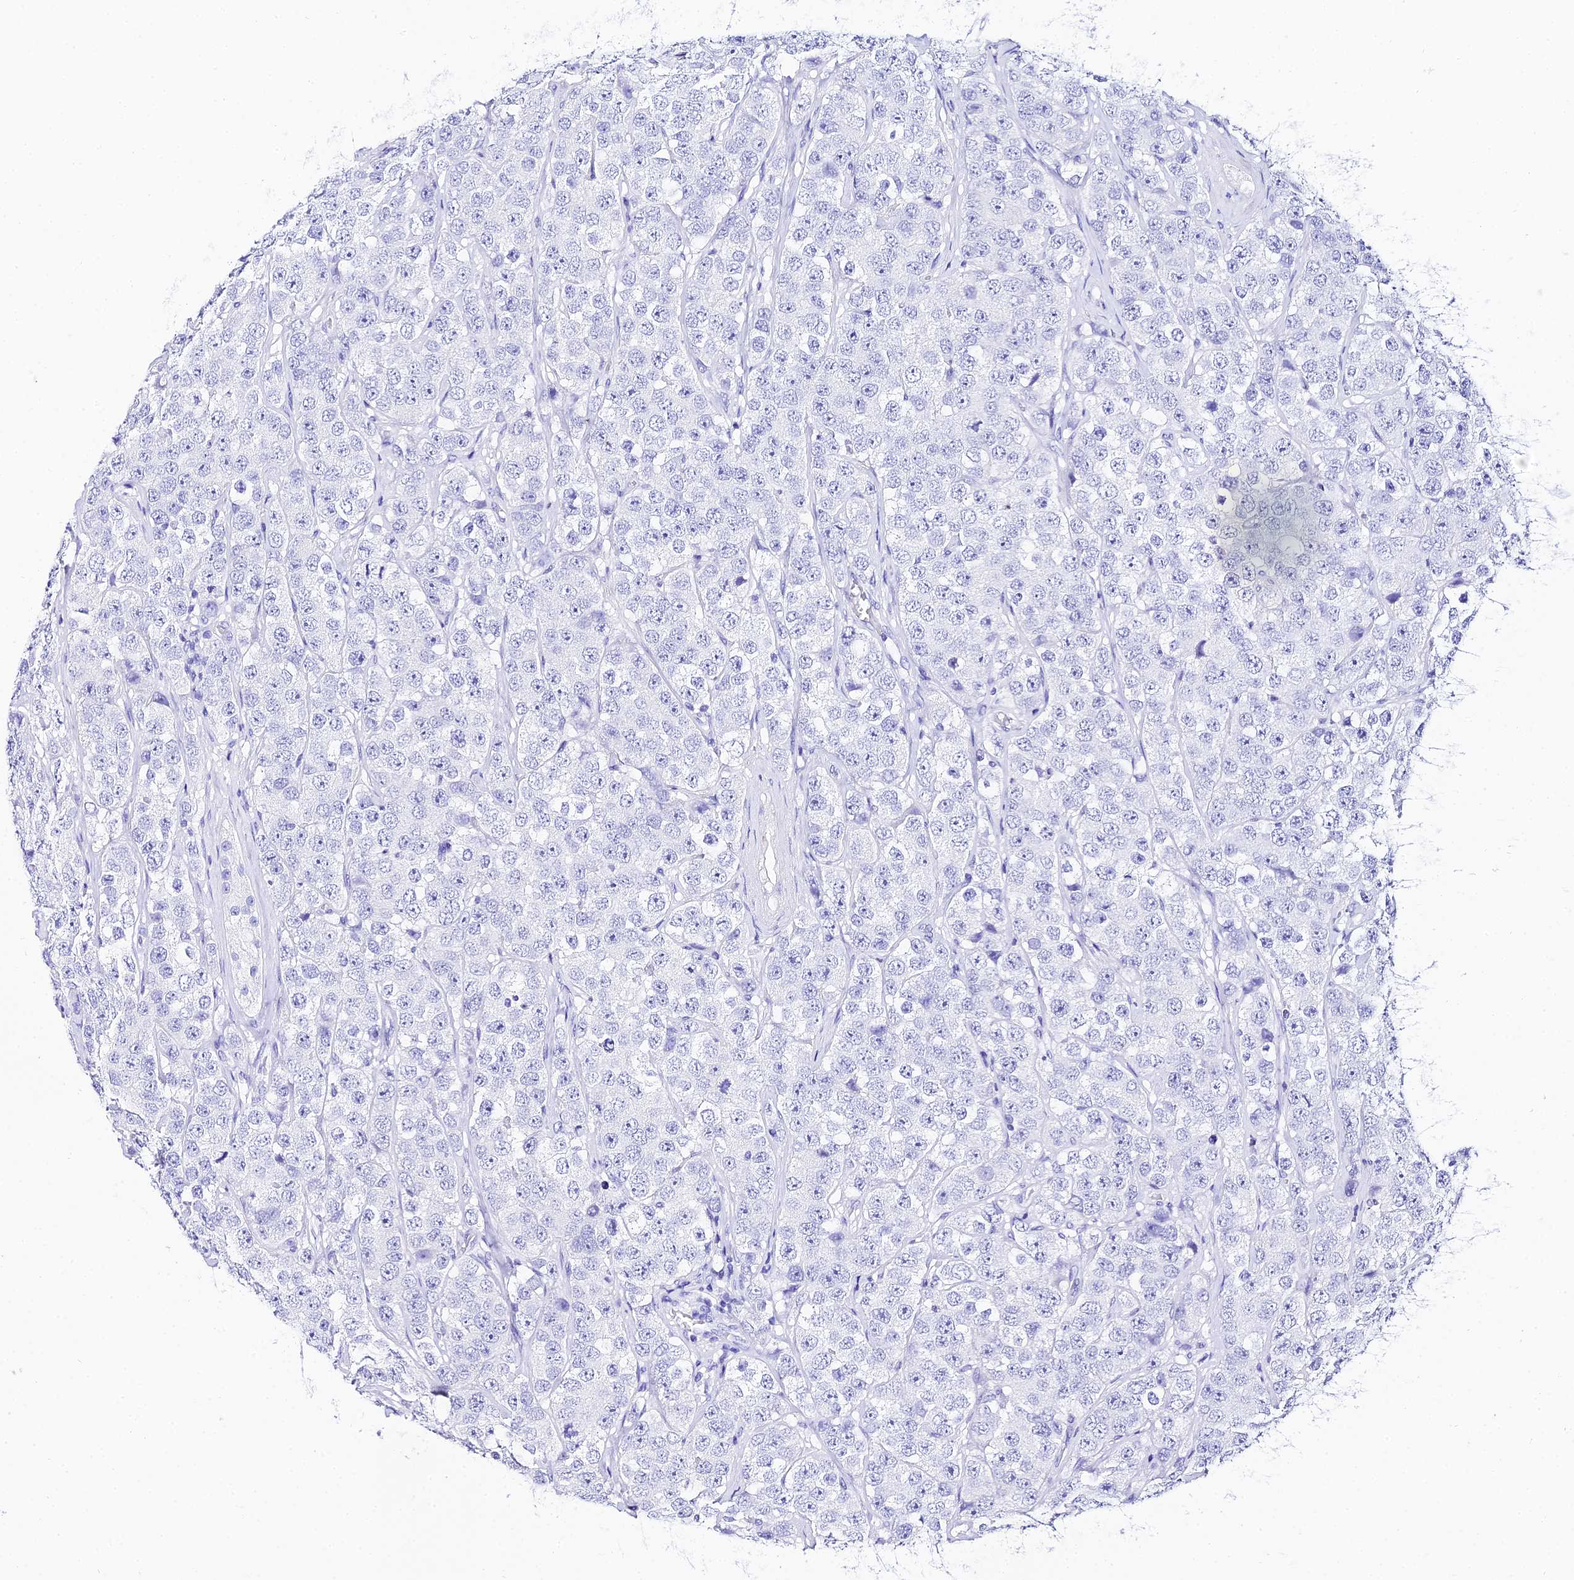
{"staining": {"intensity": "negative", "quantity": "none", "location": "none"}, "tissue": "testis cancer", "cell_type": "Tumor cells", "image_type": "cancer", "snomed": [{"axis": "morphology", "description": "Seminoma, NOS"}, {"axis": "topography", "description": "Testis"}], "caption": "Tumor cells show no significant protein positivity in seminoma (testis).", "gene": "TRMT44", "patient": {"sex": "male", "age": 28}}